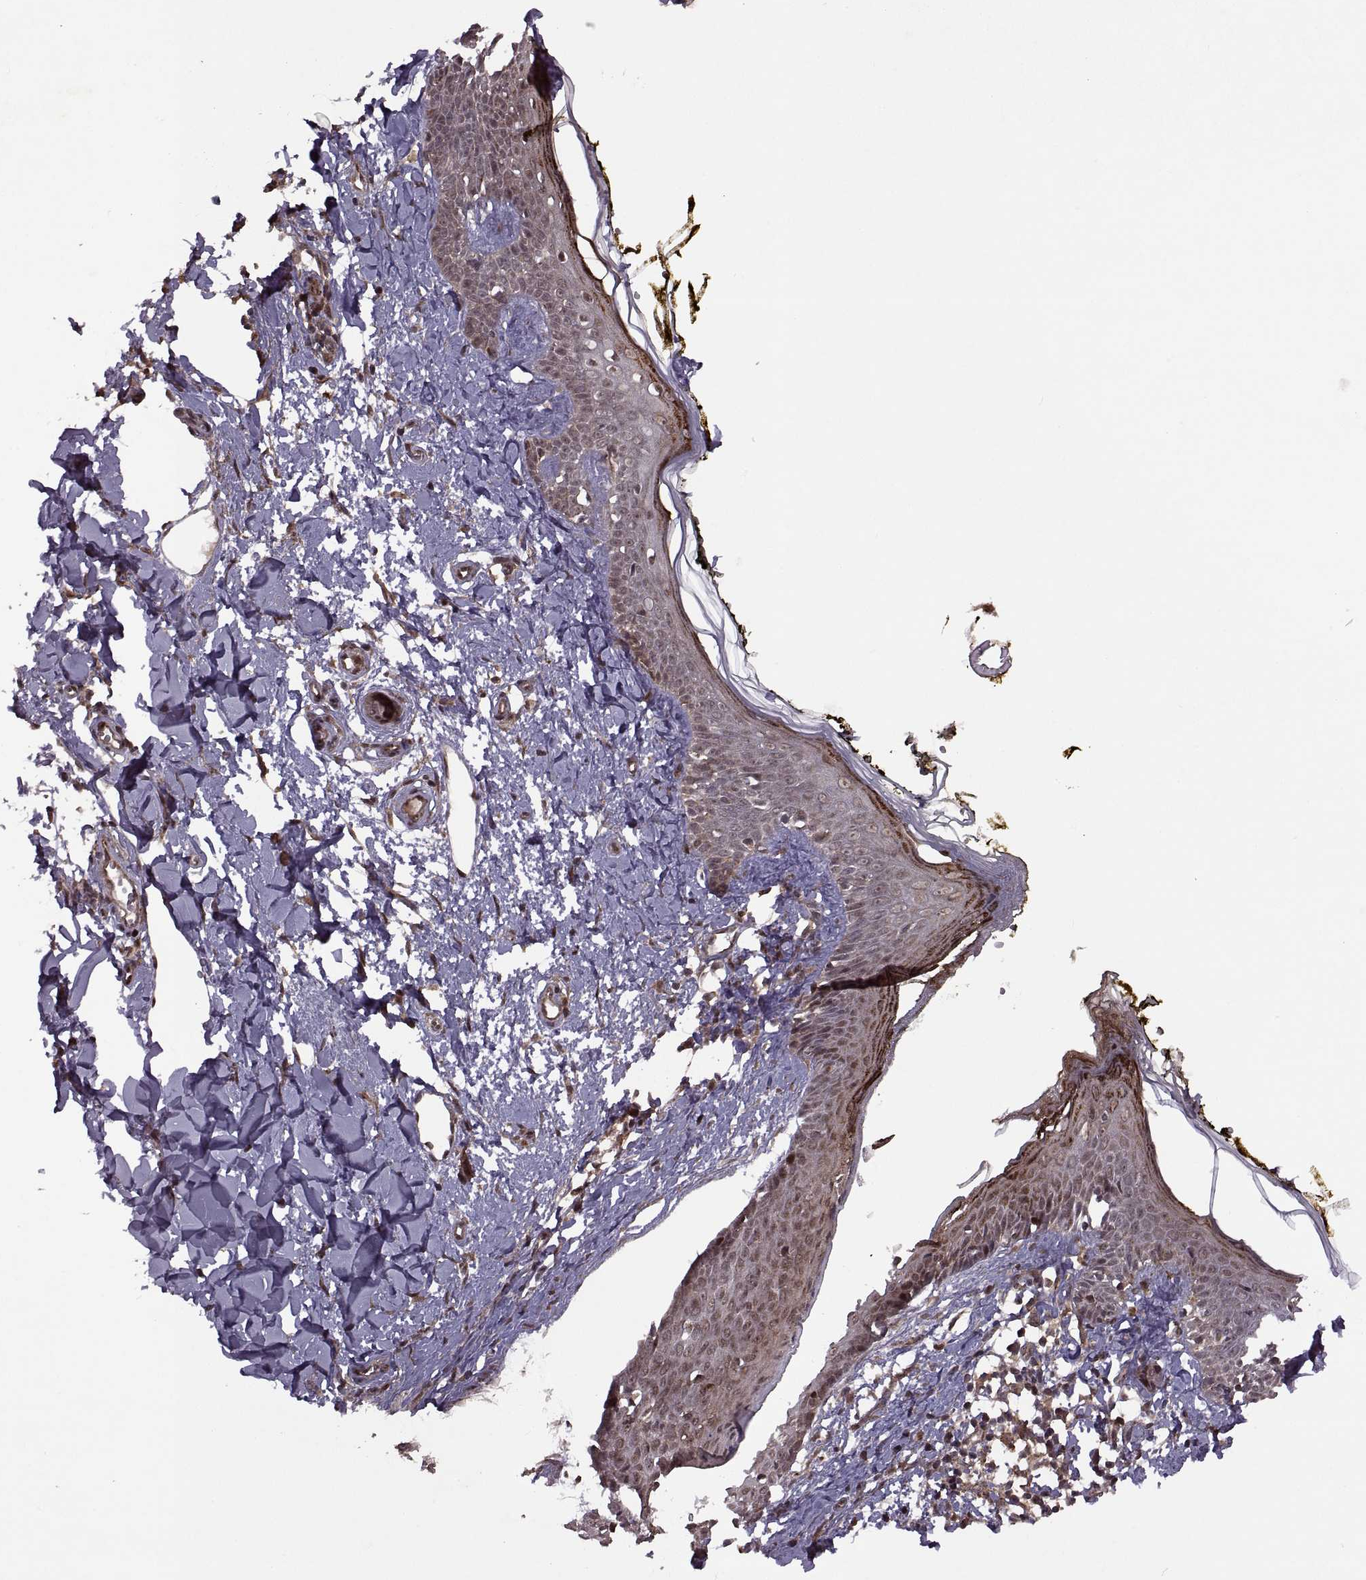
{"staining": {"intensity": "moderate", "quantity": ">75%", "location": "cytoplasmic/membranous"}, "tissue": "skin", "cell_type": "Fibroblasts", "image_type": "normal", "snomed": [{"axis": "morphology", "description": "Normal tissue, NOS"}, {"axis": "topography", "description": "Skin"}], "caption": "Normal skin demonstrates moderate cytoplasmic/membranous staining in about >75% of fibroblasts, visualized by immunohistochemistry.", "gene": "PTOV1", "patient": {"sex": "male", "age": 76}}